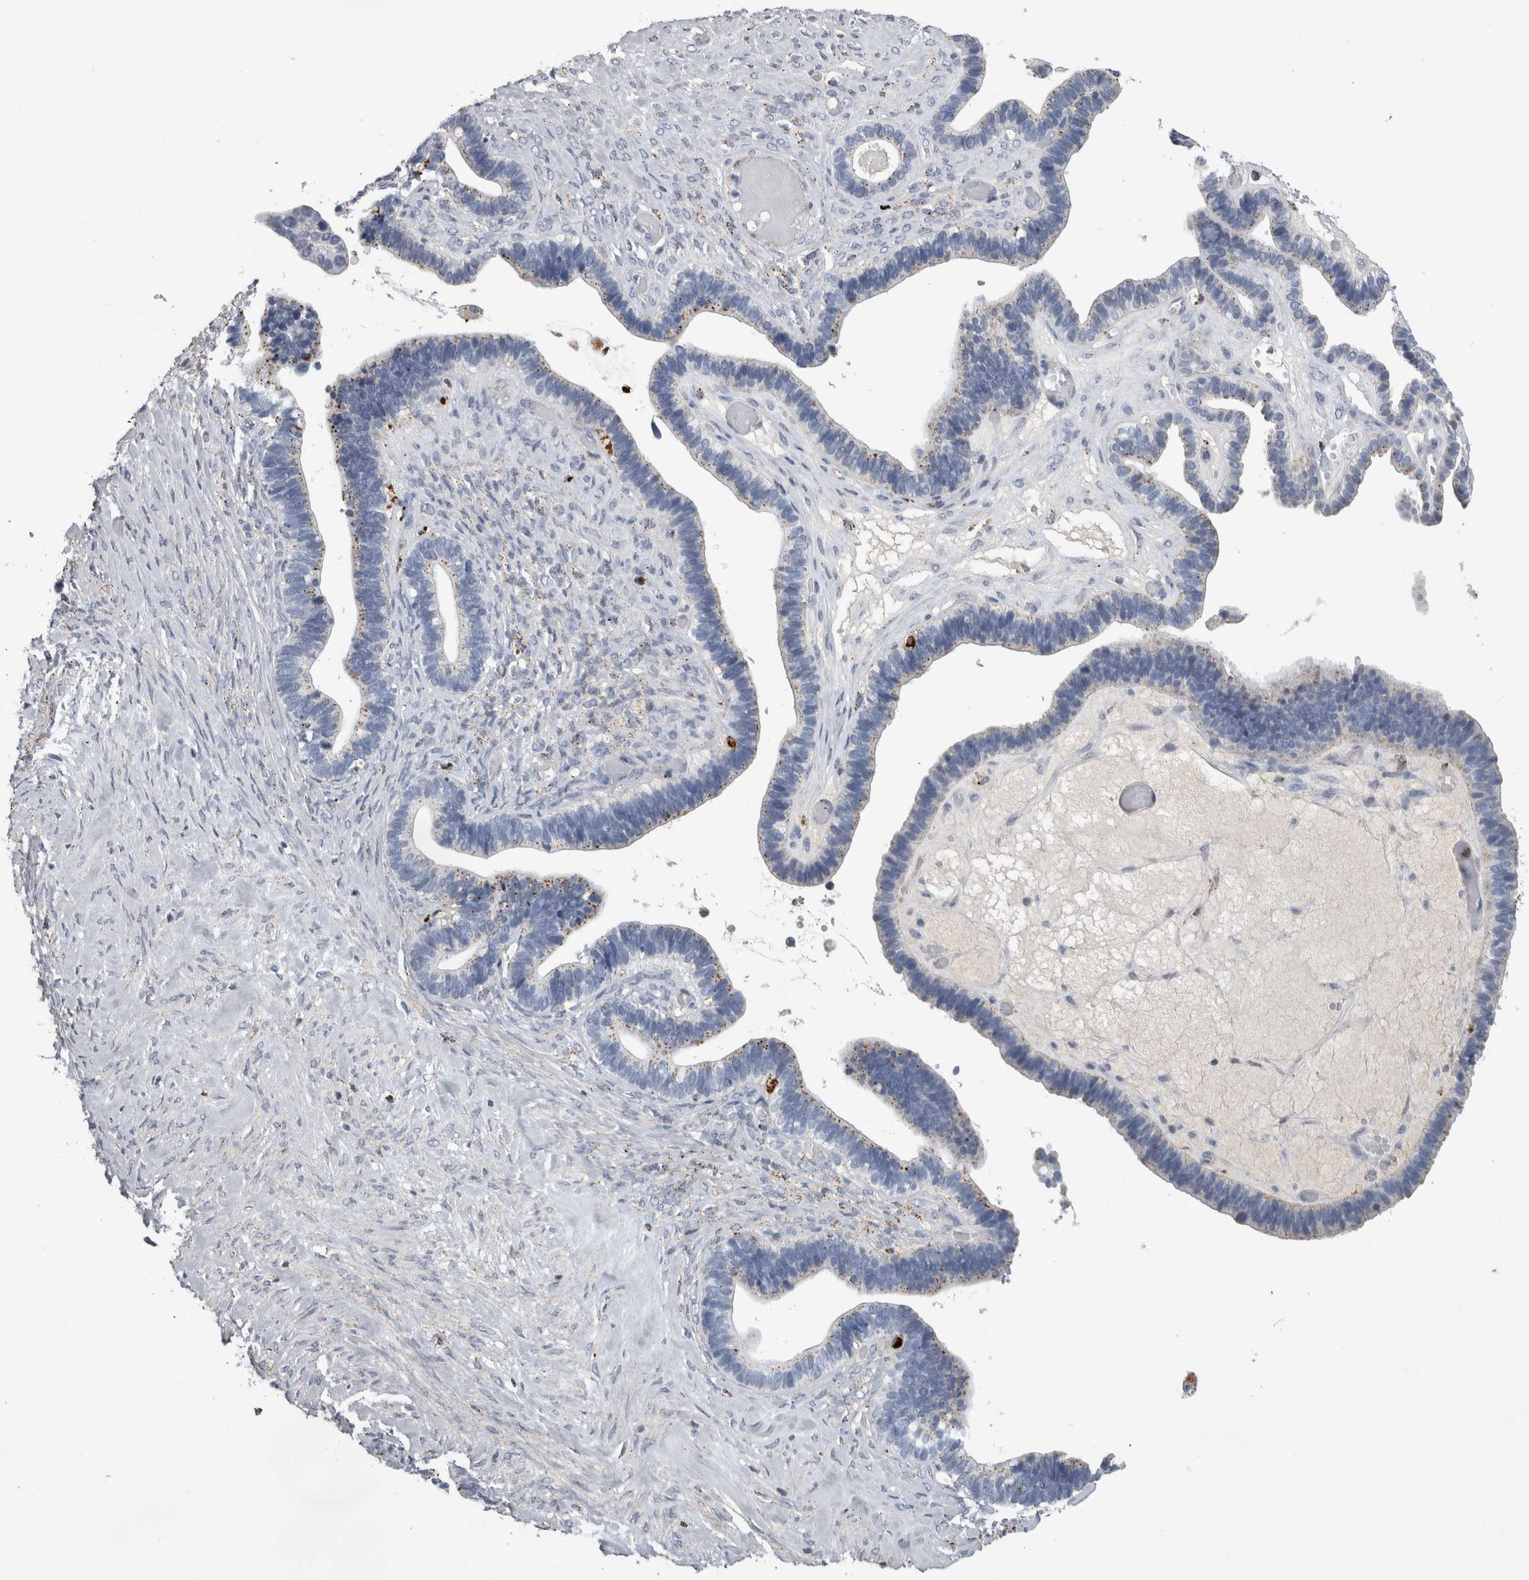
{"staining": {"intensity": "weak", "quantity": "25%-75%", "location": "cytoplasmic/membranous"}, "tissue": "ovarian cancer", "cell_type": "Tumor cells", "image_type": "cancer", "snomed": [{"axis": "morphology", "description": "Cystadenocarcinoma, serous, NOS"}, {"axis": "topography", "description": "Ovary"}], "caption": "Immunohistochemistry (IHC) of human ovarian cancer demonstrates low levels of weak cytoplasmic/membranous expression in about 25%-75% of tumor cells. The staining was performed using DAB (3,3'-diaminobenzidine) to visualize the protein expression in brown, while the nuclei were stained in blue with hematoxylin (Magnification: 20x).", "gene": "DPP7", "patient": {"sex": "female", "age": 56}}